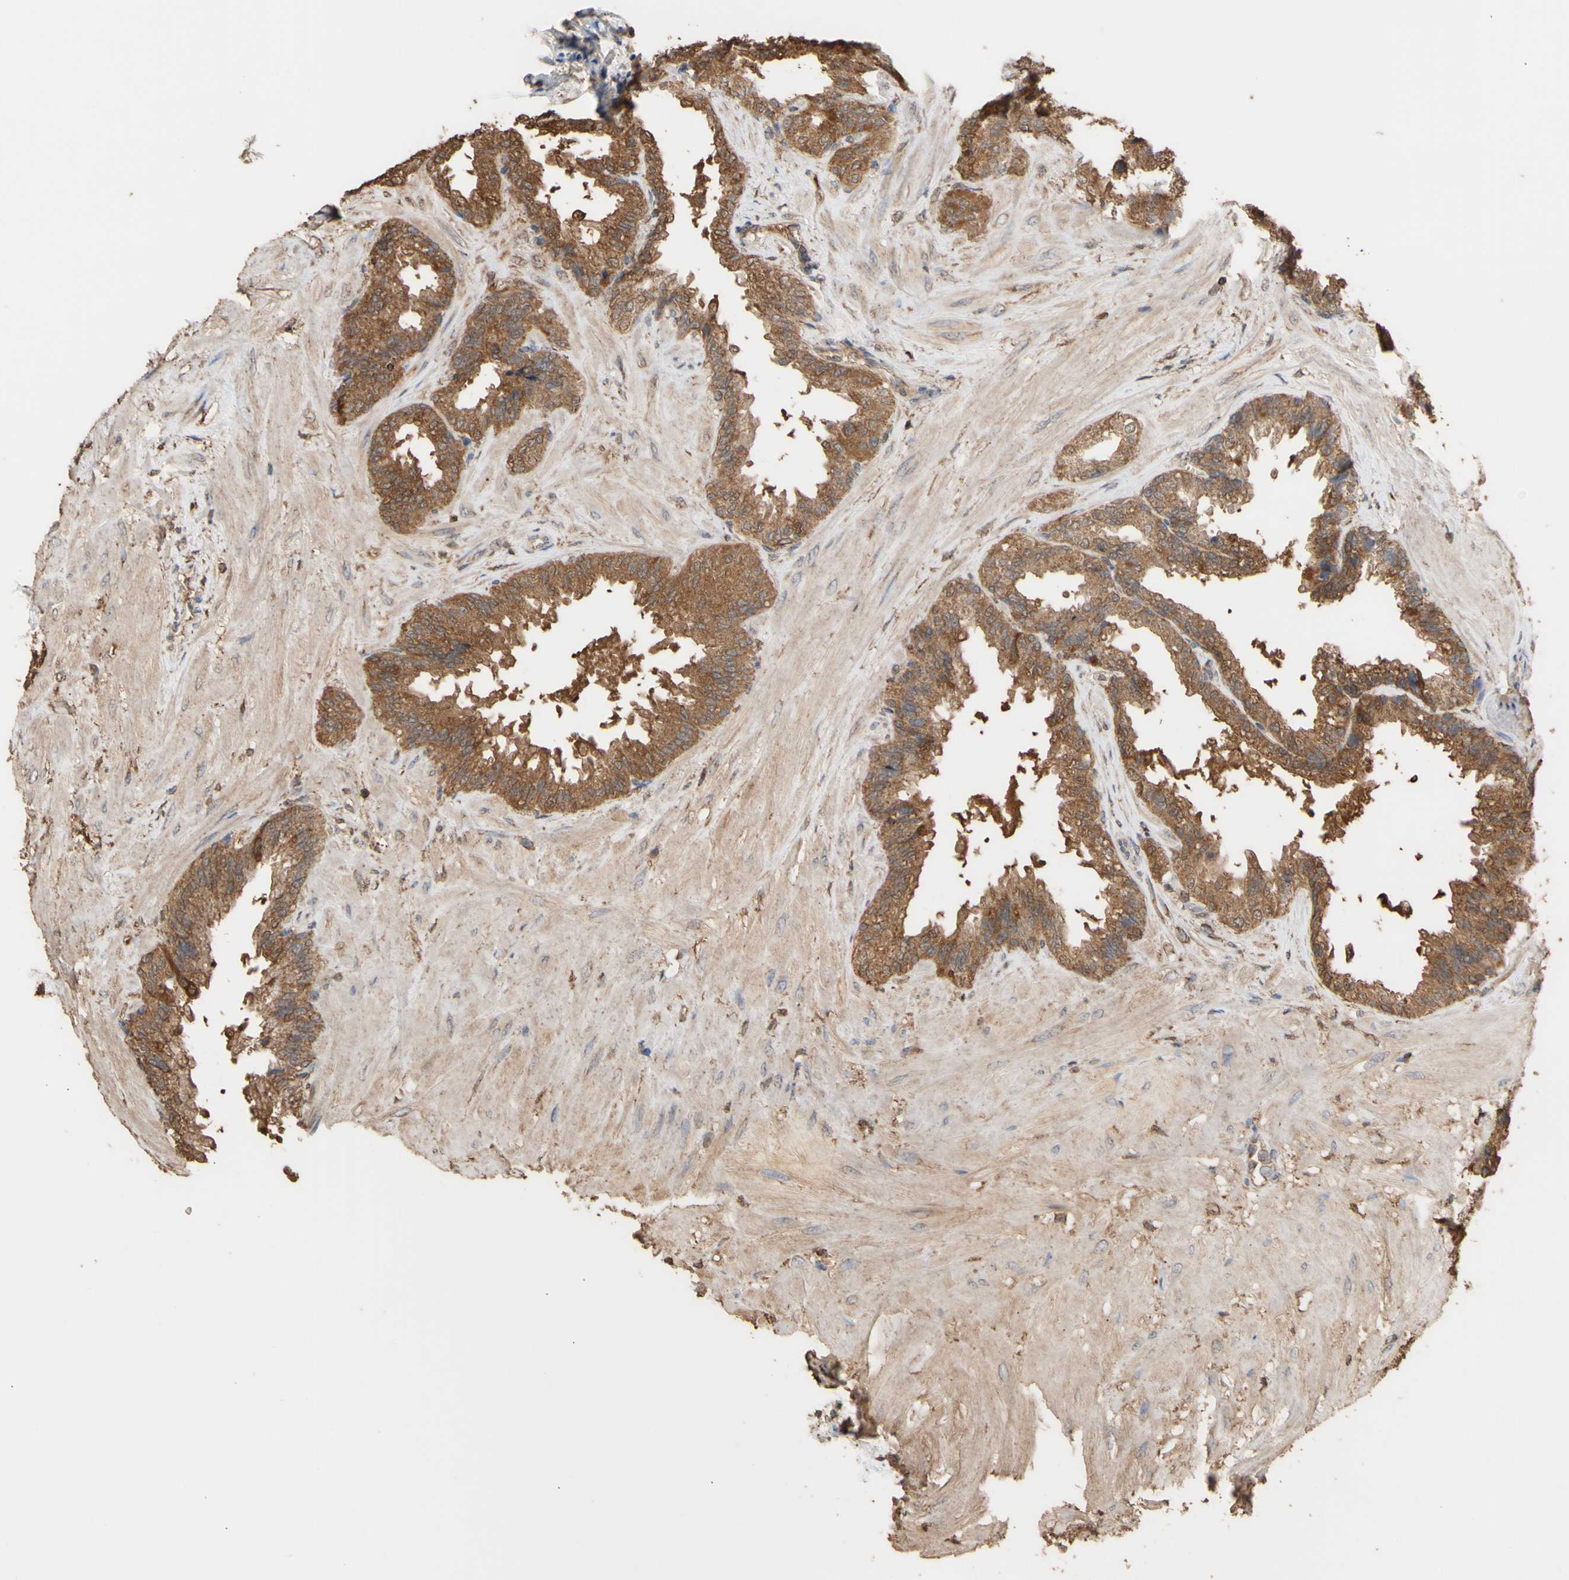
{"staining": {"intensity": "moderate", "quantity": ">75%", "location": "cytoplasmic/membranous"}, "tissue": "seminal vesicle", "cell_type": "Glandular cells", "image_type": "normal", "snomed": [{"axis": "morphology", "description": "Normal tissue, NOS"}, {"axis": "topography", "description": "Seminal veicle"}], "caption": "Moderate cytoplasmic/membranous positivity is present in approximately >75% of glandular cells in unremarkable seminal vesicle.", "gene": "ALDH9A1", "patient": {"sex": "male", "age": 46}}